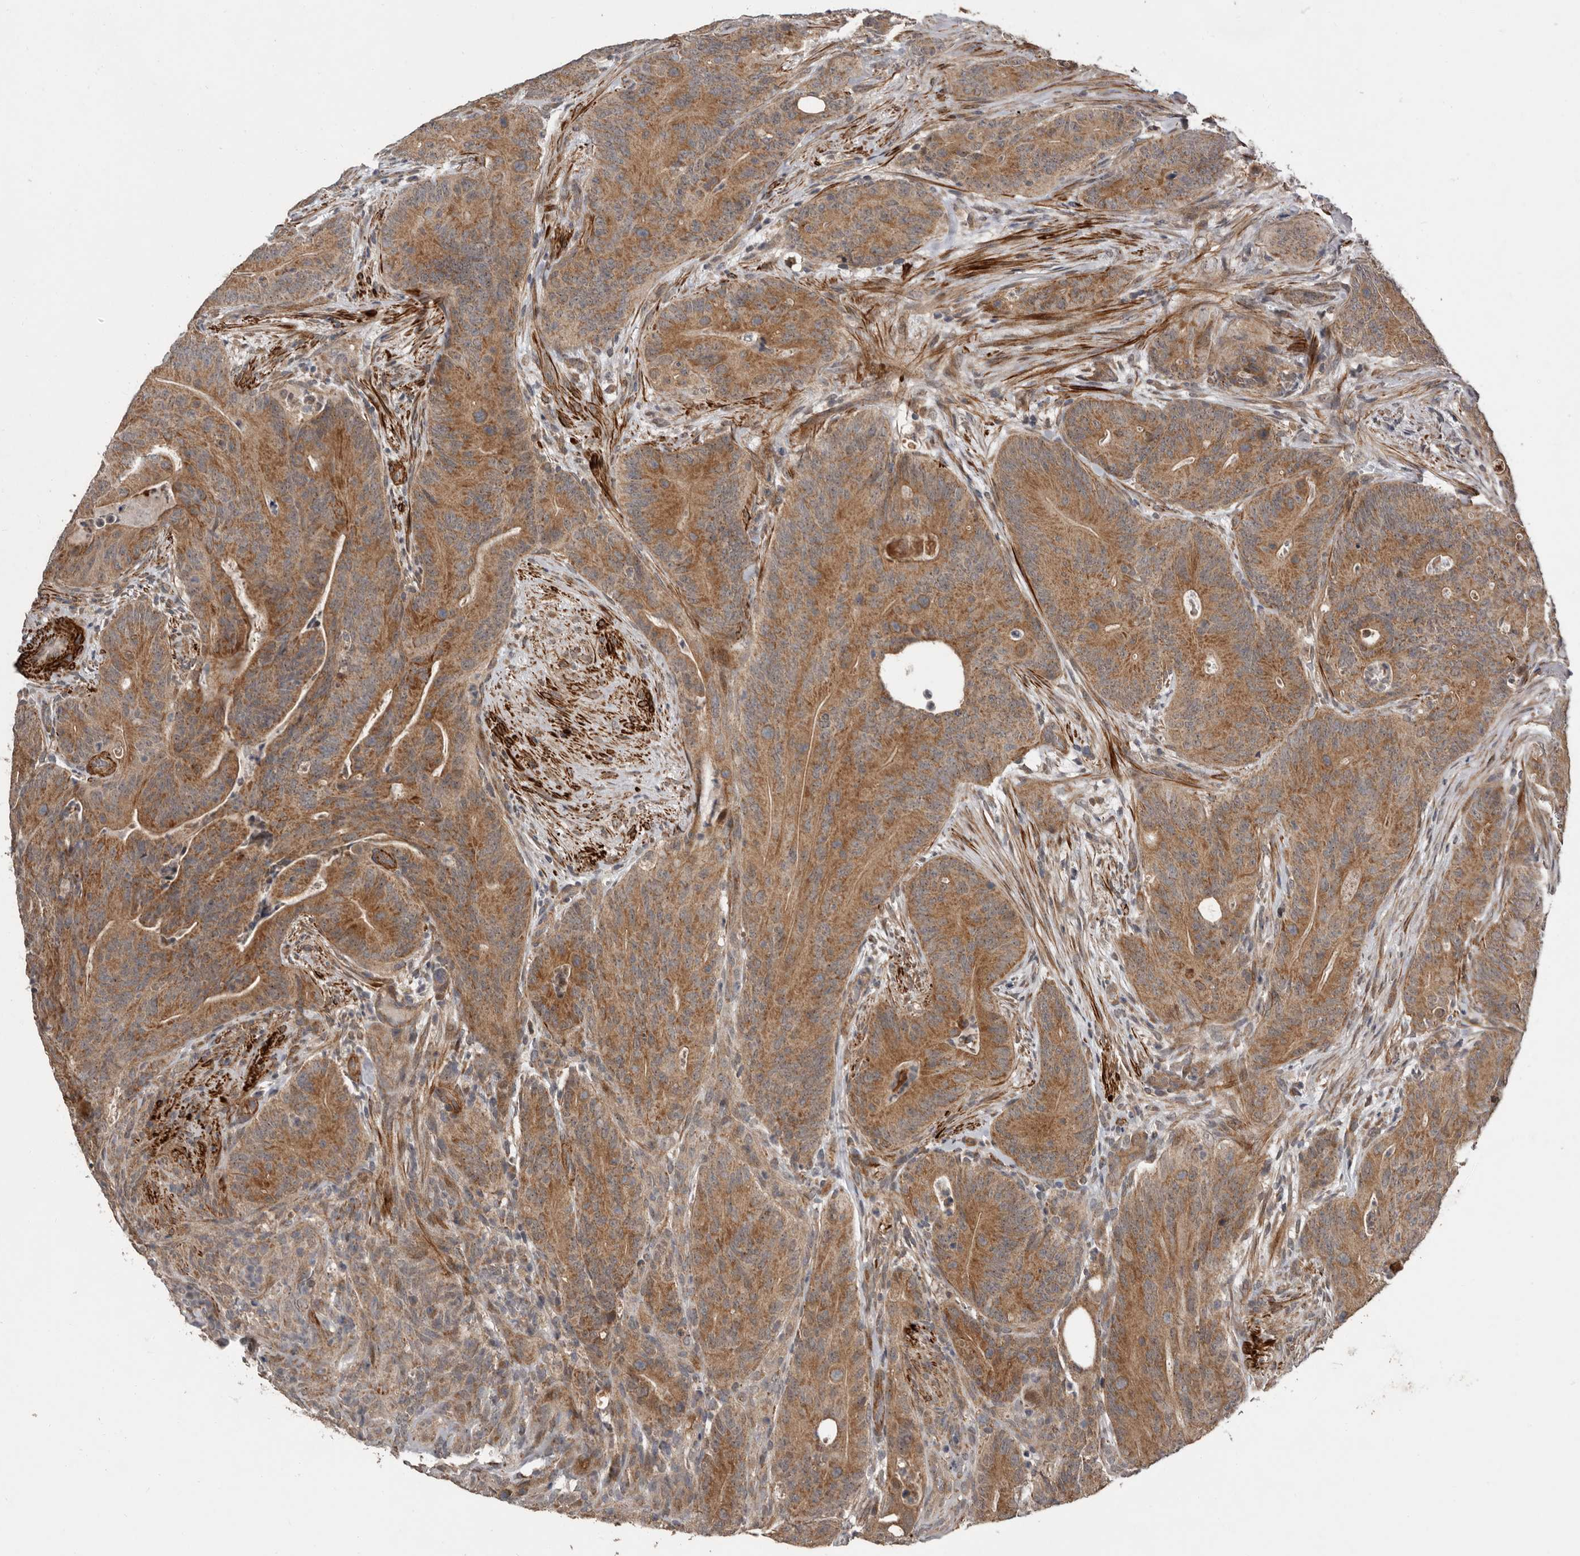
{"staining": {"intensity": "moderate", "quantity": ">75%", "location": "cytoplasmic/membranous"}, "tissue": "colorectal cancer", "cell_type": "Tumor cells", "image_type": "cancer", "snomed": [{"axis": "morphology", "description": "Normal tissue, NOS"}, {"axis": "topography", "description": "Colon"}], "caption": "A brown stain labels moderate cytoplasmic/membranous staining of a protein in human colorectal cancer tumor cells.", "gene": "FGFR4", "patient": {"sex": "female", "age": 82}}